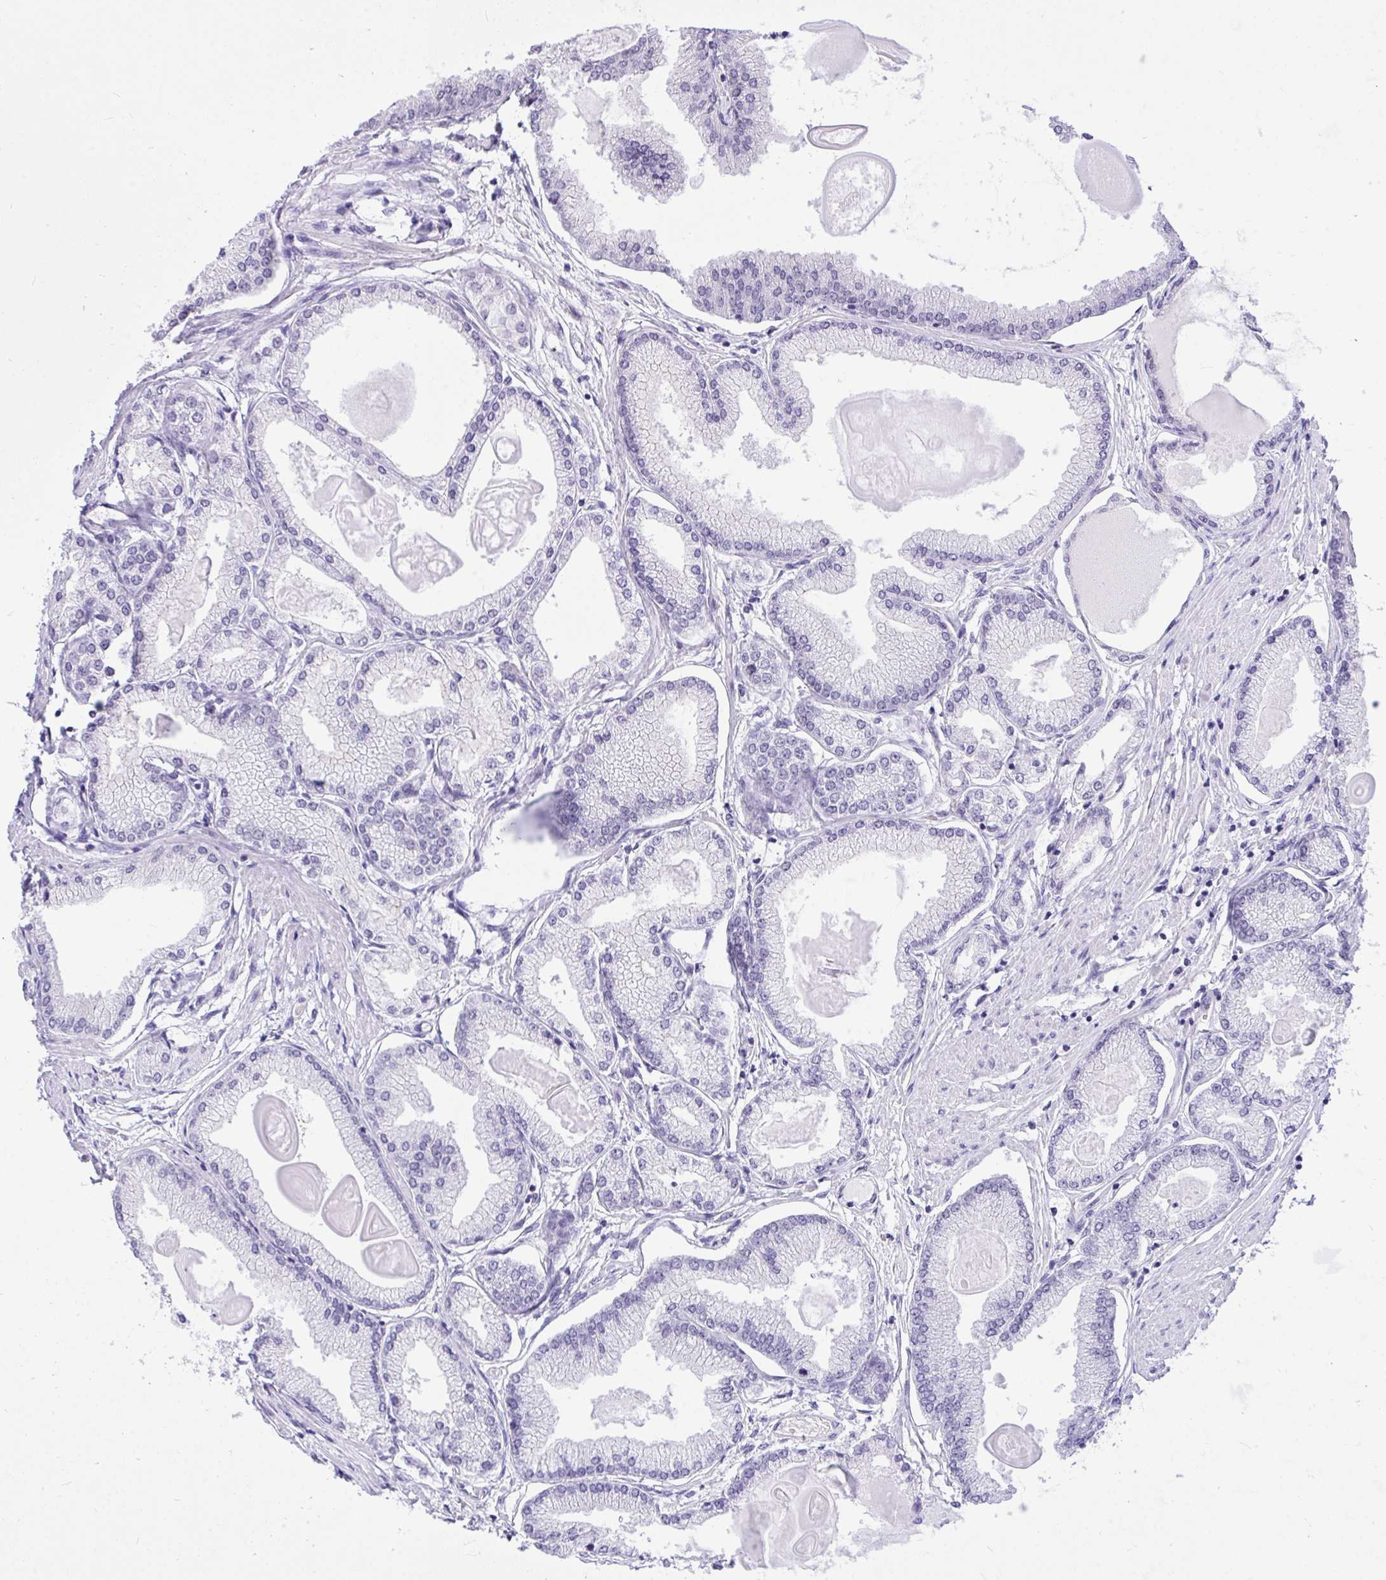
{"staining": {"intensity": "negative", "quantity": "none", "location": "none"}, "tissue": "prostate cancer", "cell_type": "Tumor cells", "image_type": "cancer", "snomed": [{"axis": "morphology", "description": "Adenocarcinoma, High grade"}, {"axis": "topography", "description": "Prostate"}], "caption": "Immunohistochemistry (IHC) photomicrograph of prostate high-grade adenocarcinoma stained for a protein (brown), which reveals no positivity in tumor cells.", "gene": "PPP1CA", "patient": {"sex": "male", "age": 68}}